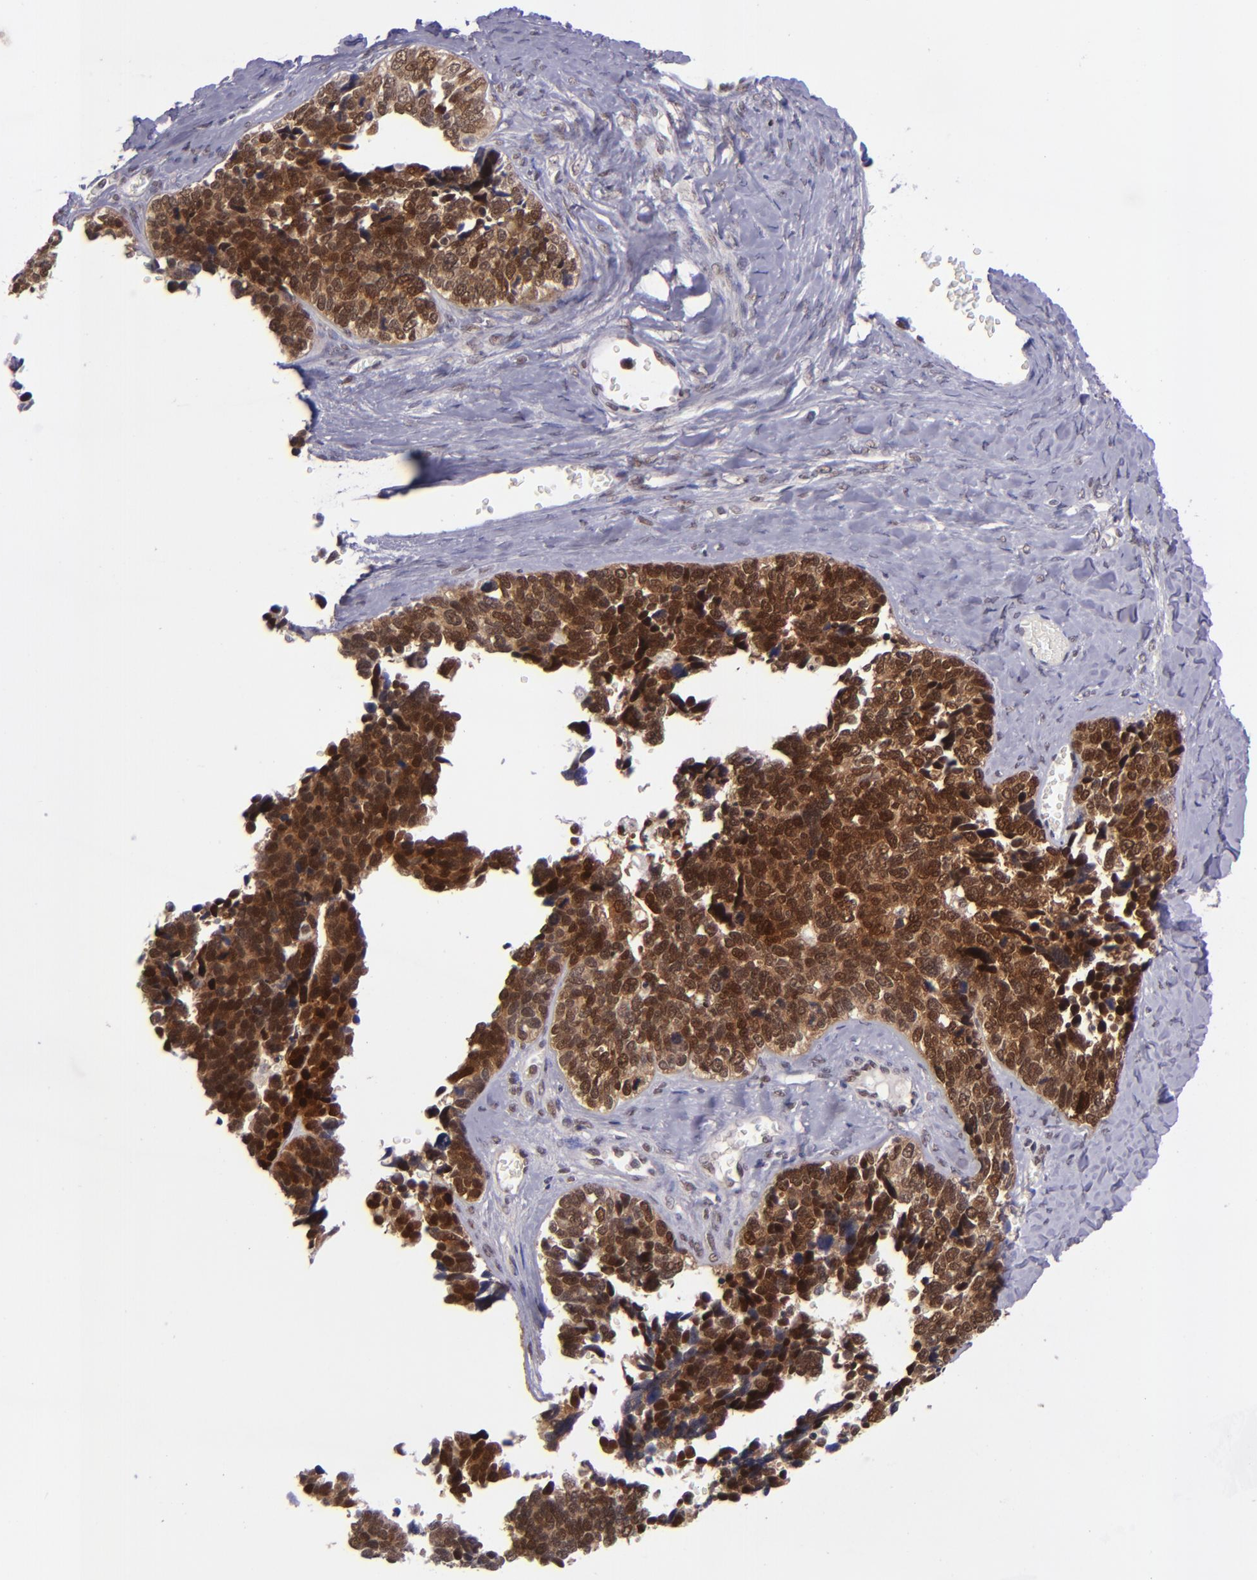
{"staining": {"intensity": "strong", "quantity": "25%-75%", "location": "cytoplasmic/membranous,nuclear"}, "tissue": "ovarian cancer", "cell_type": "Tumor cells", "image_type": "cancer", "snomed": [{"axis": "morphology", "description": "Cystadenocarcinoma, serous, NOS"}, {"axis": "topography", "description": "Ovary"}], "caption": "Immunohistochemistry of human ovarian cancer reveals high levels of strong cytoplasmic/membranous and nuclear positivity in about 25%-75% of tumor cells.", "gene": "BAG1", "patient": {"sex": "female", "age": 77}}